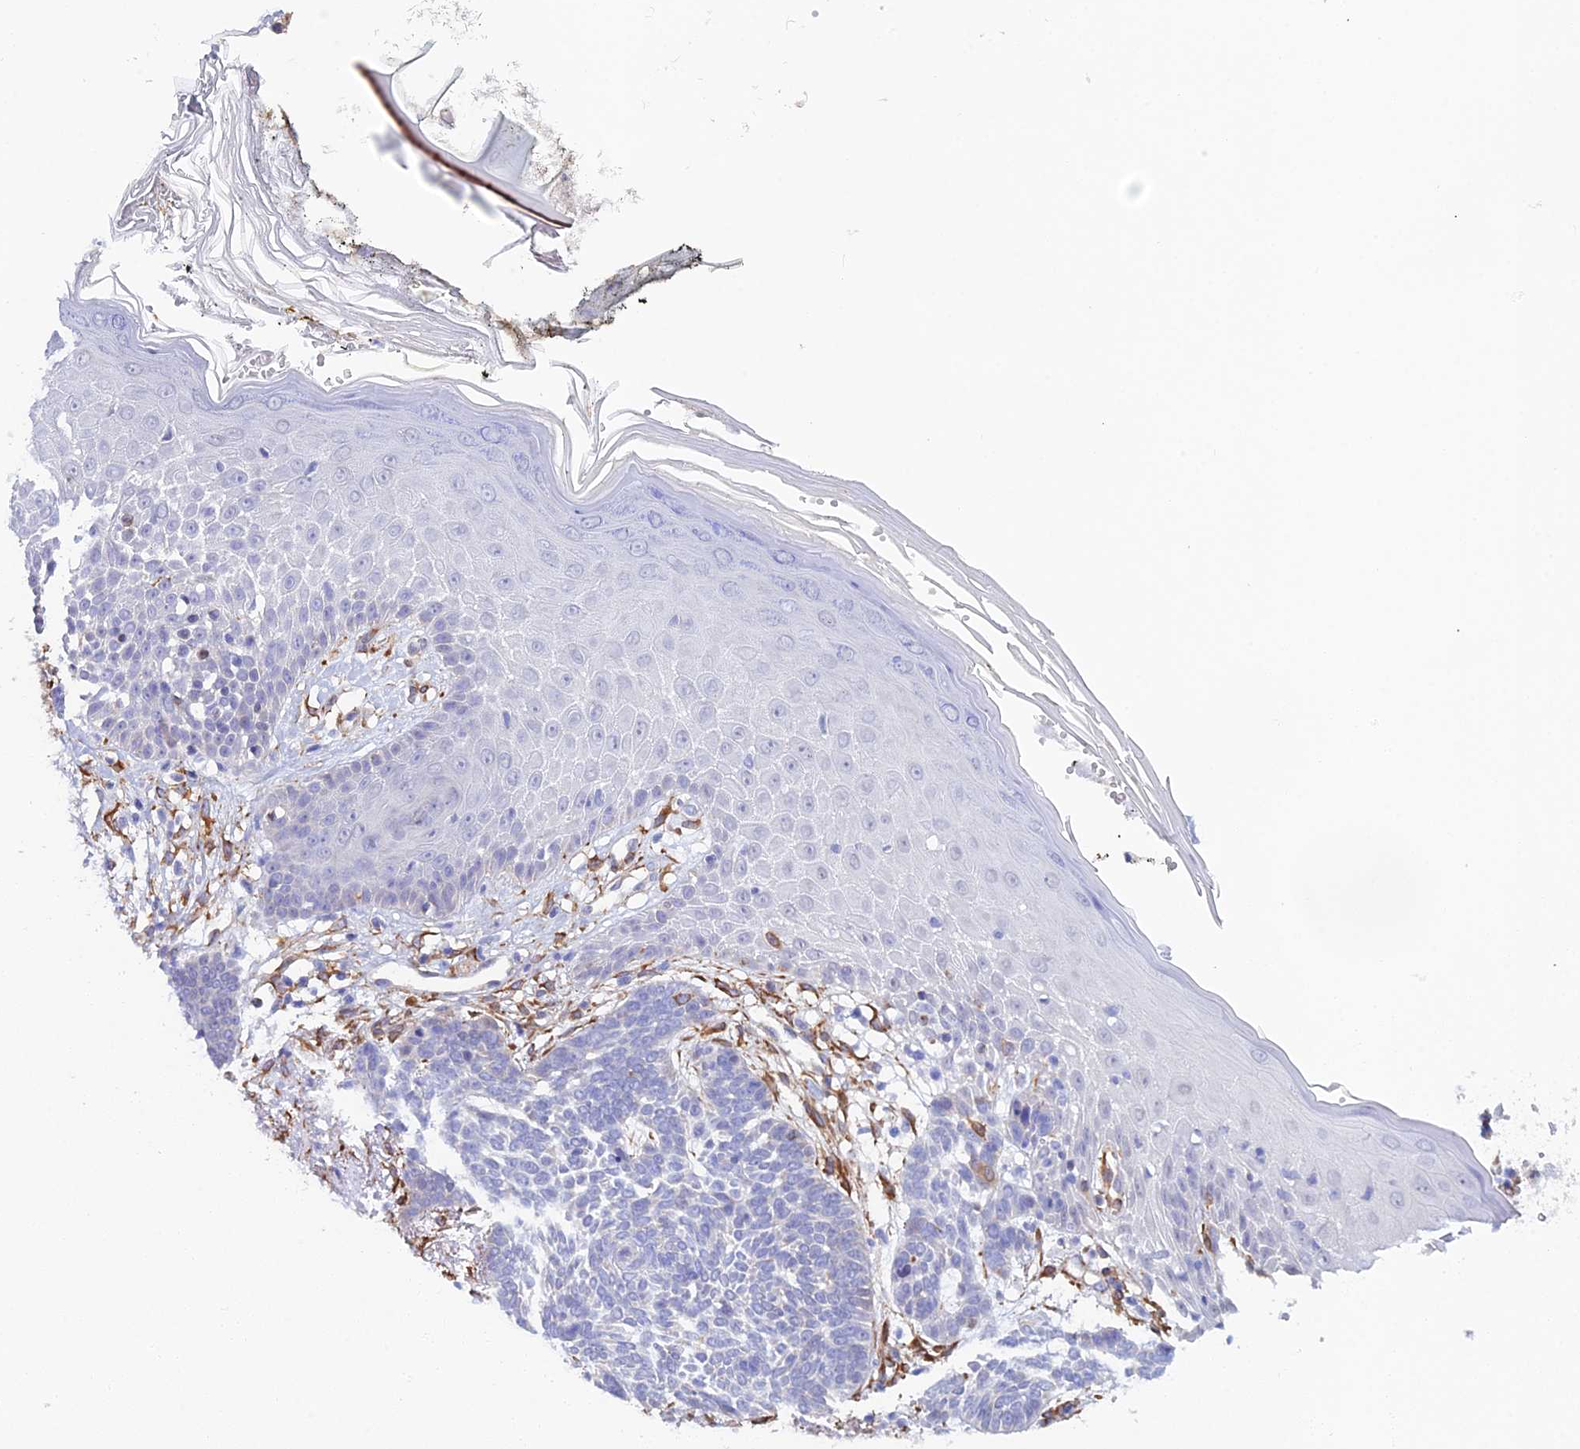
{"staining": {"intensity": "negative", "quantity": "none", "location": "none"}, "tissue": "skin cancer", "cell_type": "Tumor cells", "image_type": "cancer", "snomed": [{"axis": "morphology", "description": "Normal tissue, NOS"}, {"axis": "morphology", "description": "Basal cell carcinoma"}, {"axis": "topography", "description": "Skin"}], "caption": "A photomicrograph of human skin basal cell carcinoma is negative for staining in tumor cells.", "gene": "MXRA7", "patient": {"sex": "male", "age": 64}}